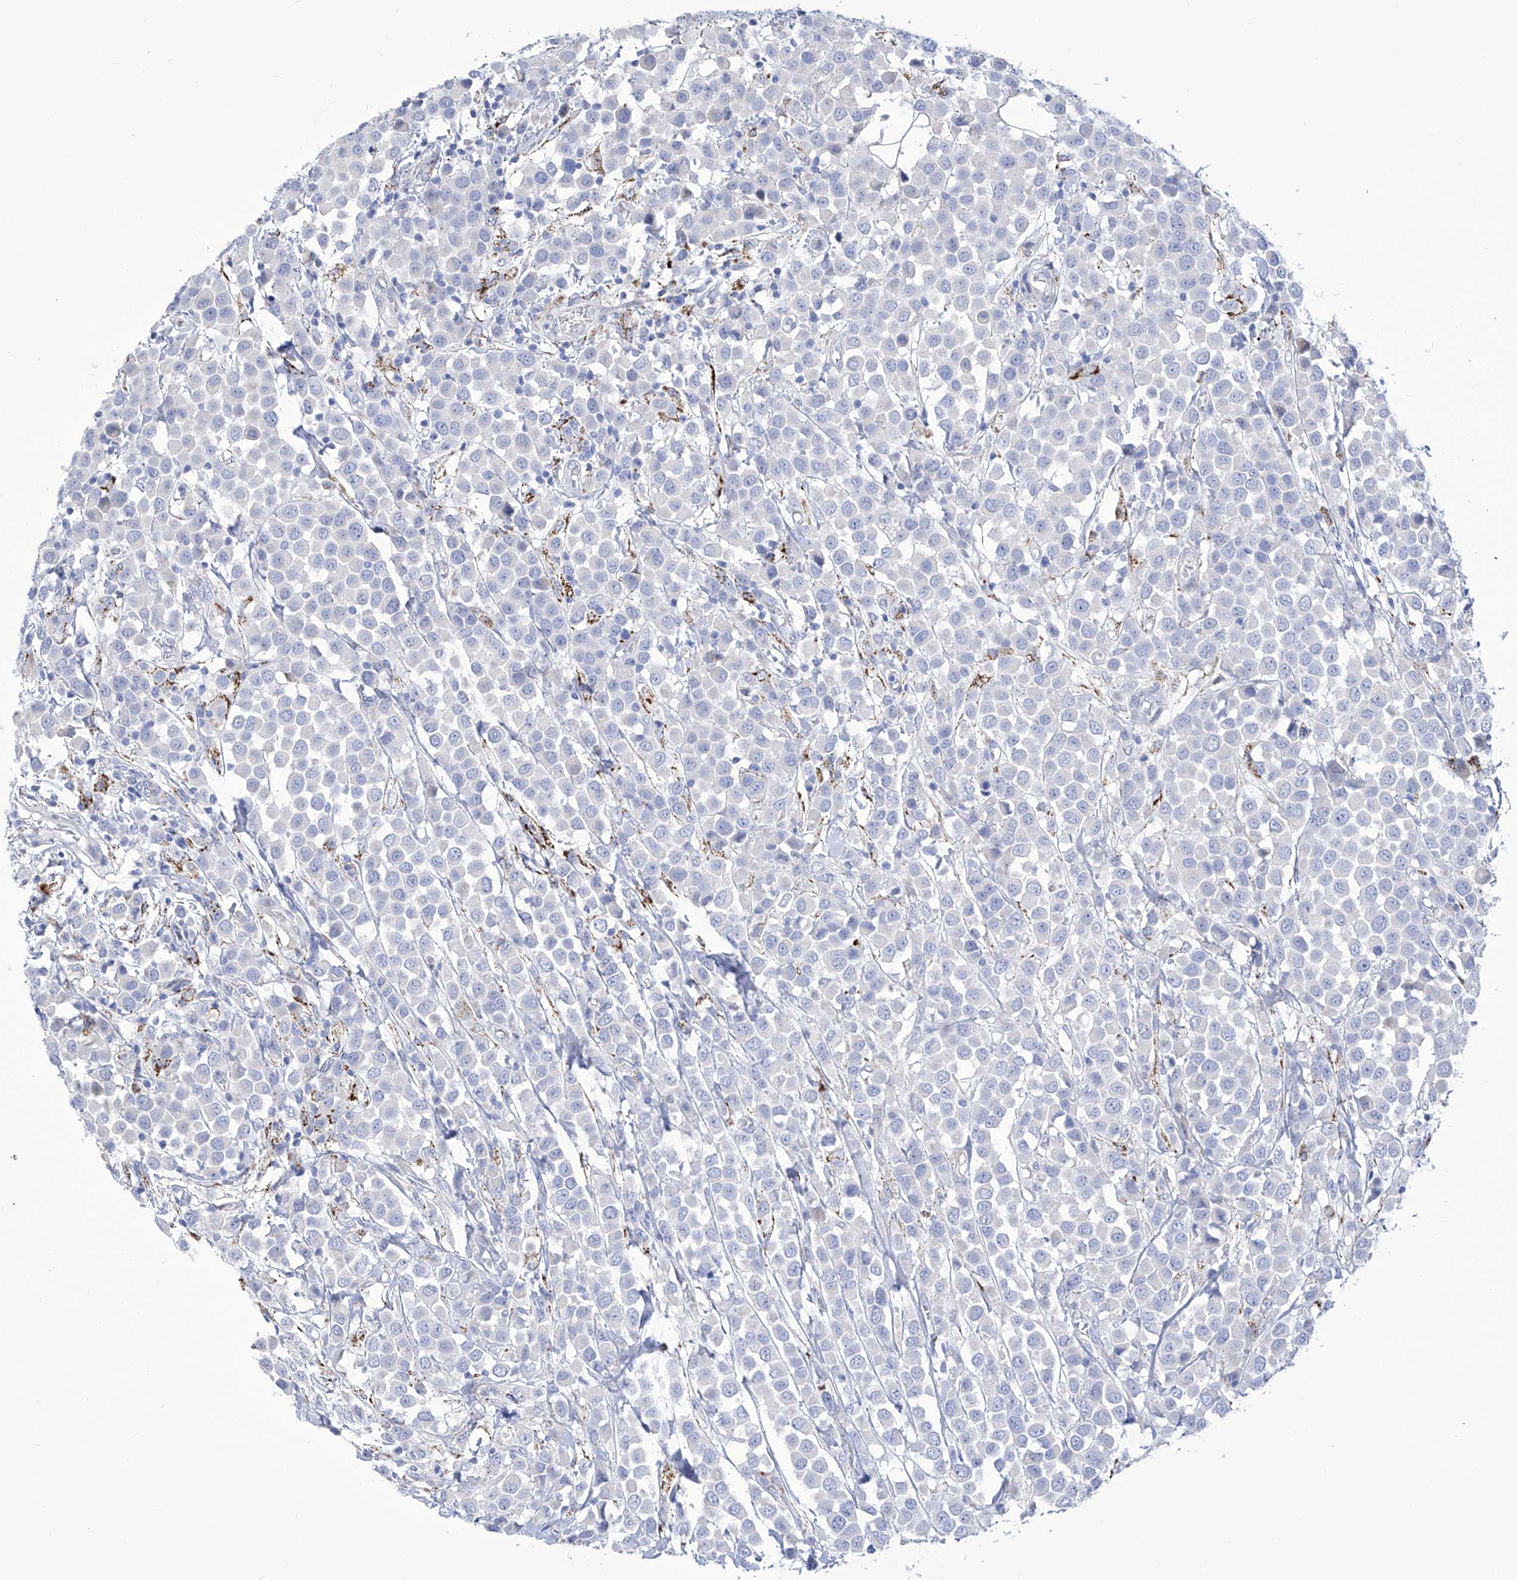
{"staining": {"intensity": "negative", "quantity": "none", "location": "none"}, "tissue": "breast cancer", "cell_type": "Tumor cells", "image_type": "cancer", "snomed": [{"axis": "morphology", "description": "Duct carcinoma"}, {"axis": "topography", "description": "Breast"}], "caption": "Immunohistochemistry photomicrograph of neoplastic tissue: intraductal carcinoma (breast) stained with DAB (3,3'-diaminobenzidine) exhibits no significant protein positivity in tumor cells.", "gene": "C1orf87", "patient": {"sex": "female", "age": 61}}